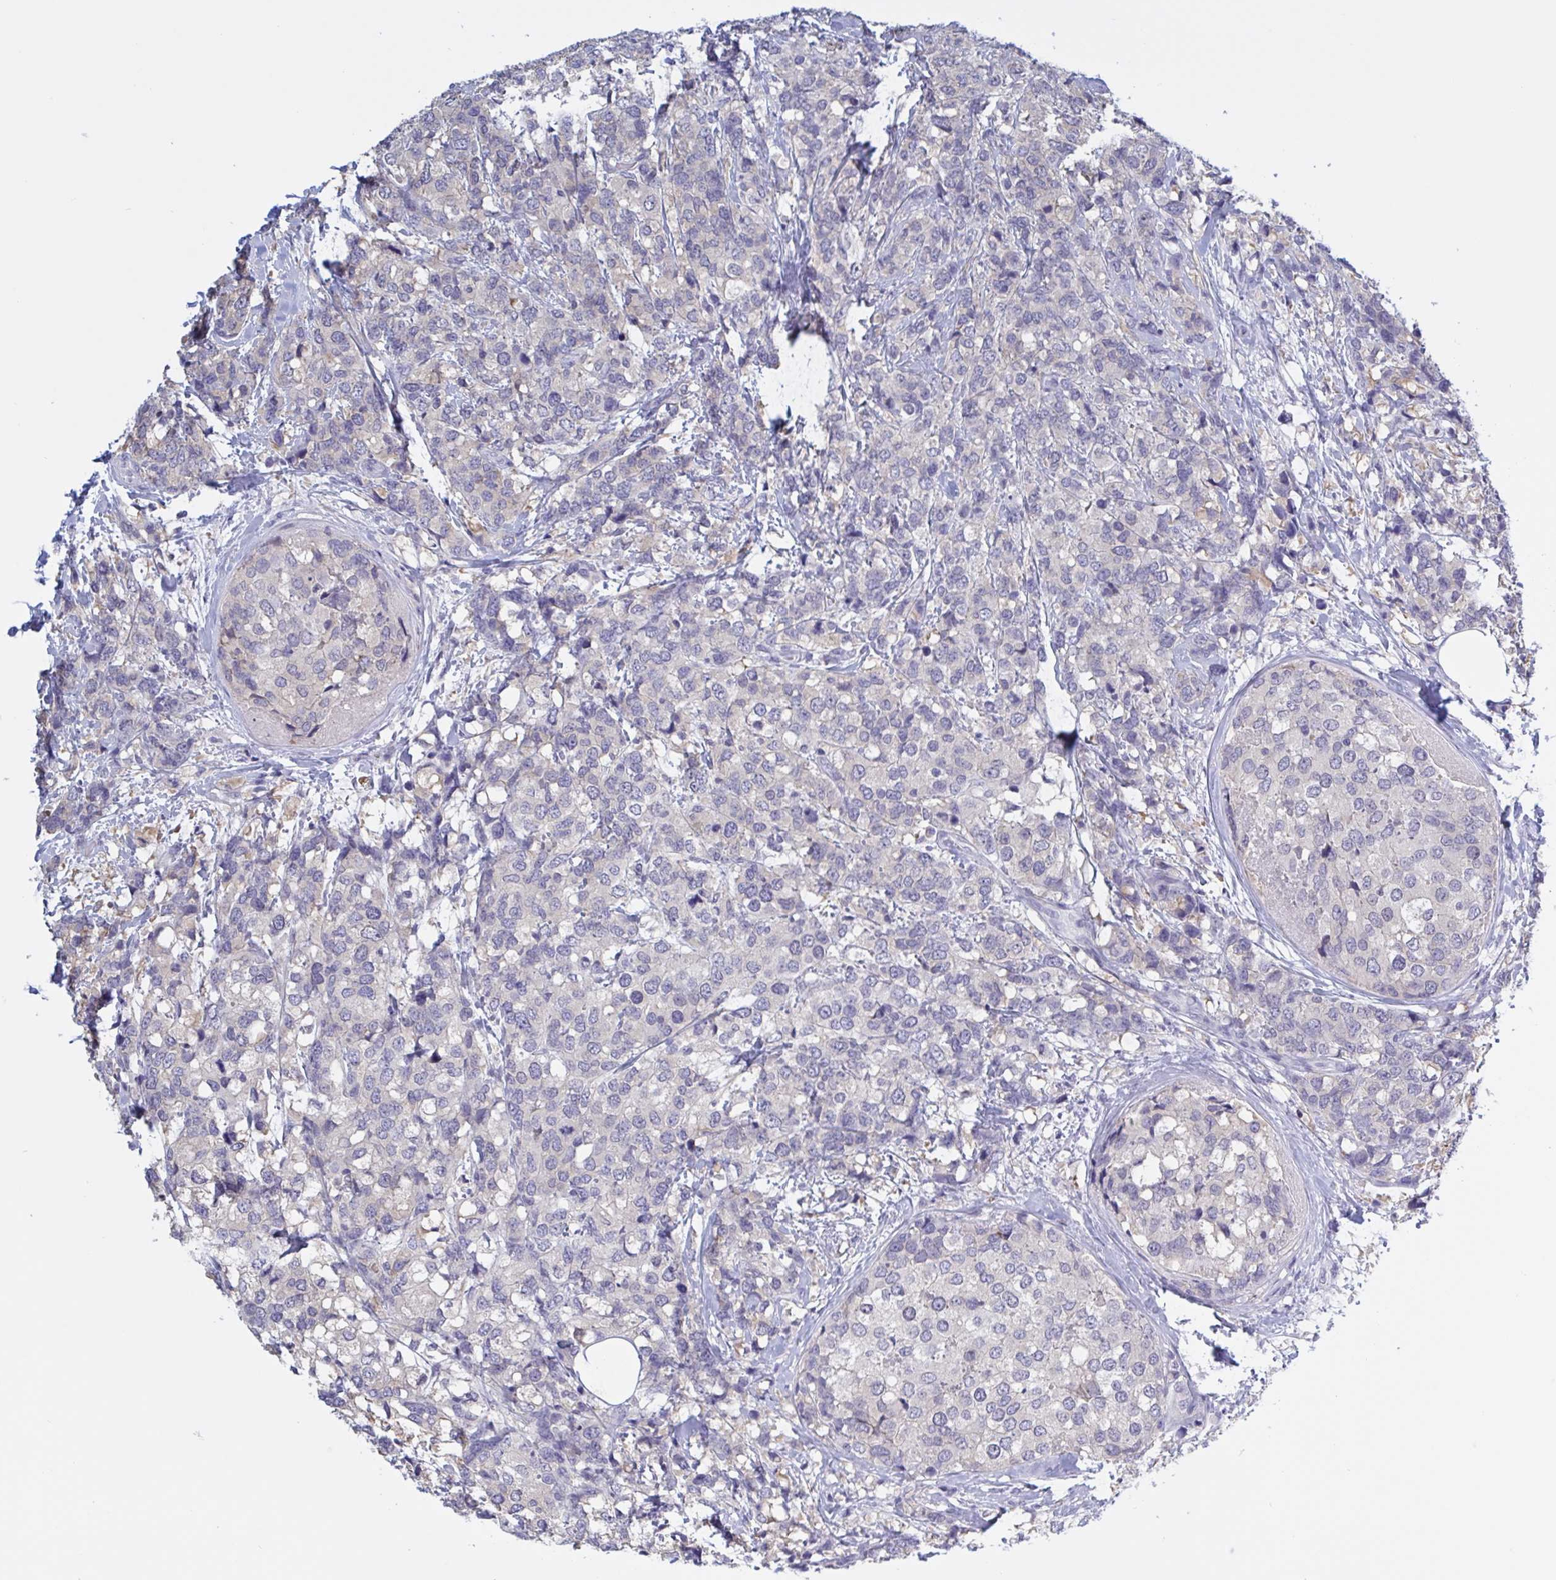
{"staining": {"intensity": "negative", "quantity": "none", "location": "none"}, "tissue": "breast cancer", "cell_type": "Tumor cells", "image_type": "cancer", "snomed": [{"axis": "morphology", "description": "Lobular carcinoma"}, {"axis": "topography", "description": "Breast"}], "caption": "Immunohistochemistry (IHC) of breast cancer demonstrates no staining in tumor cells.", "gene": "SERPINB13", "patient": {"sex": "female", "age": 59}}